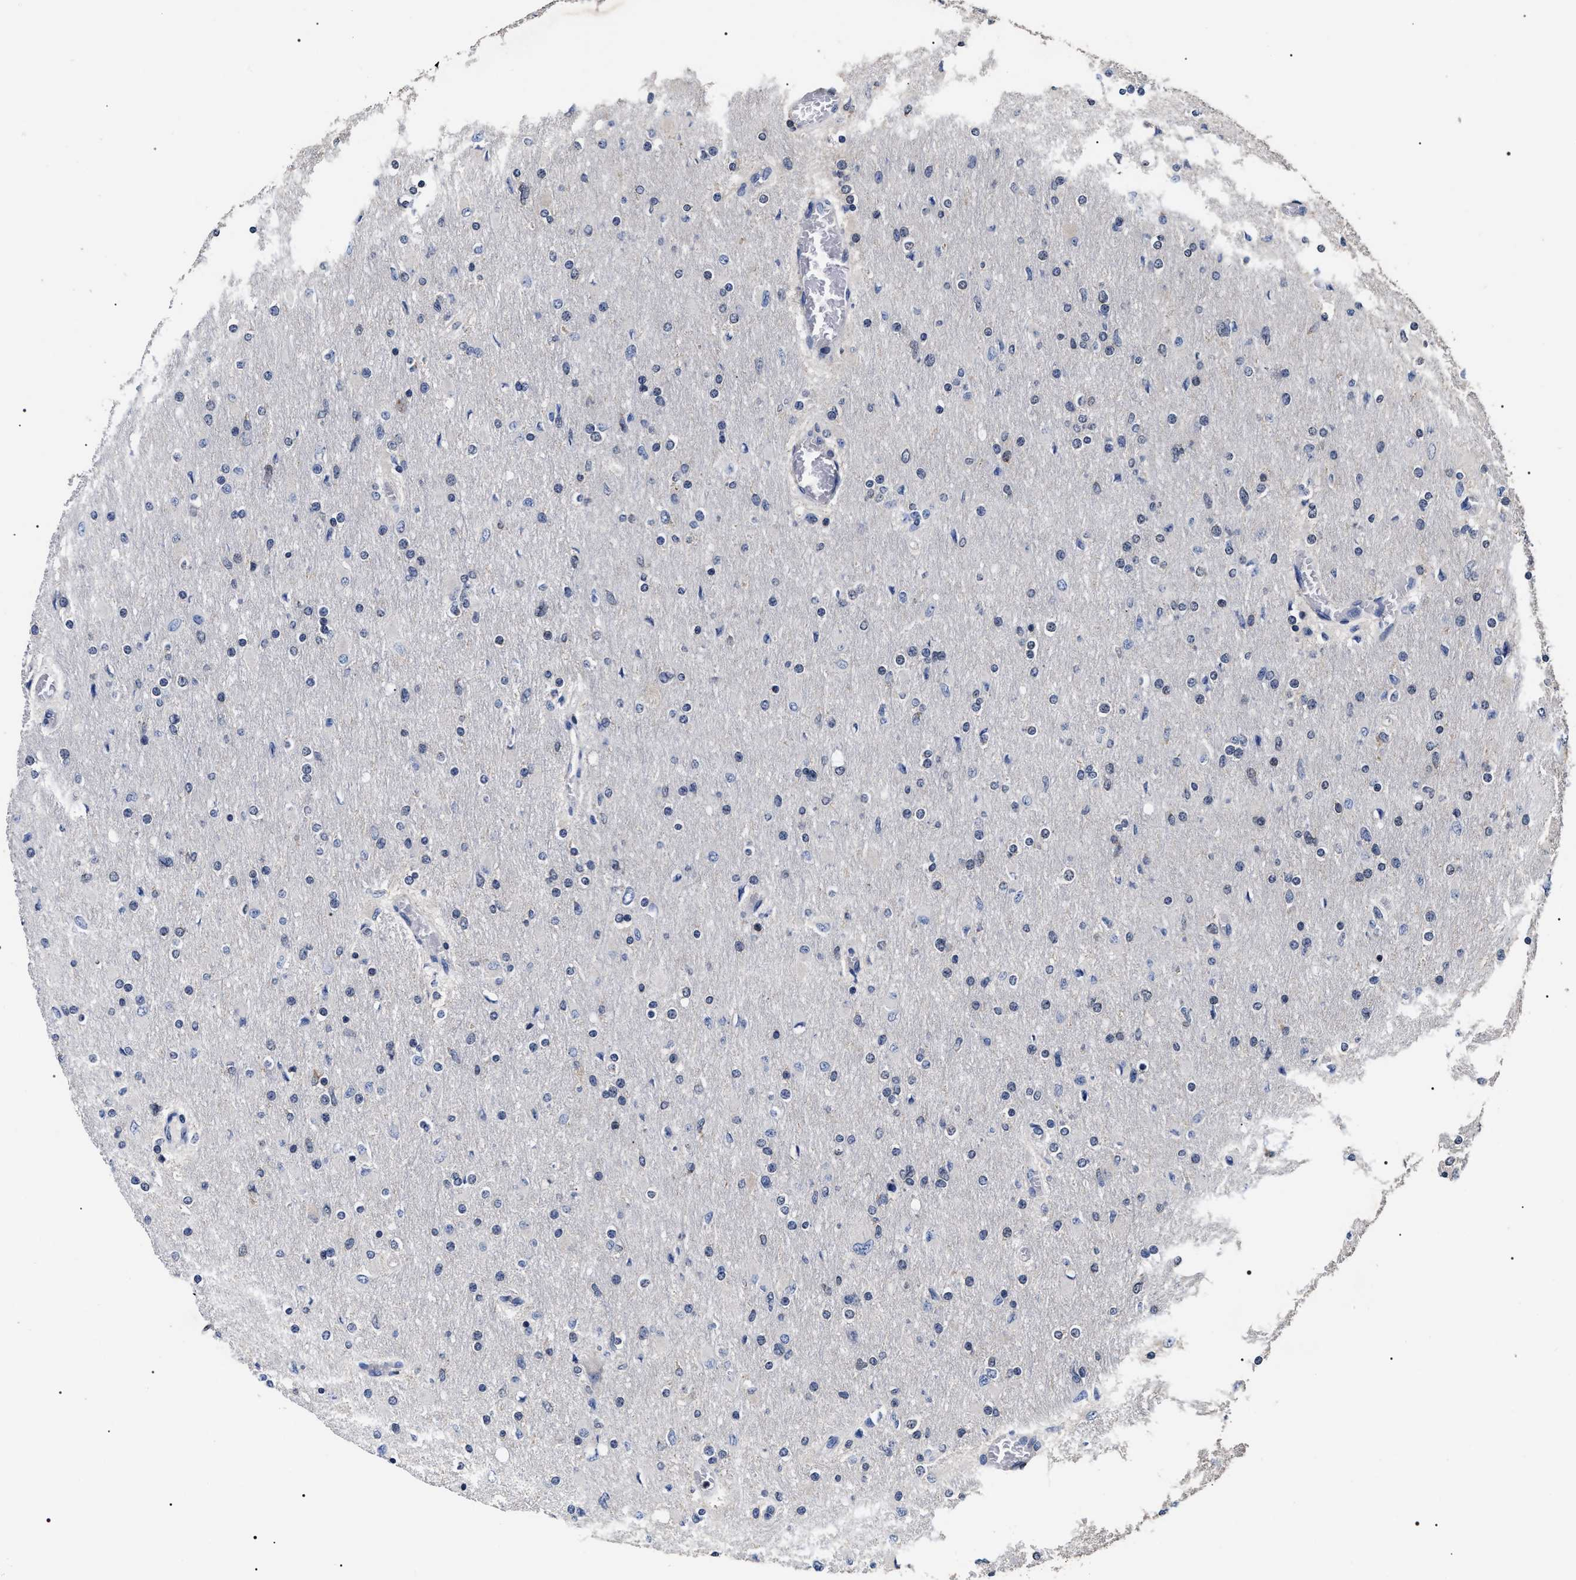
{"staining": {"intensity": "negative", "quantity": "none", "location": "none"}, "tissue": "glioma", "cell_type": "Tumor cells", "image_type": "cancer", "snomed": [{"axis": "morphology", "description": "Glioma, malignant, High grade"}, {"axis": "topography", "description": "Cerebral cortex"}], "caption": "Human glioma stained for a protein using immunohistochemistry (IHC) shows no positivity in tumor cells.", "gene": "UPF3A", "patient": {"sex": "female", "age": 36}}